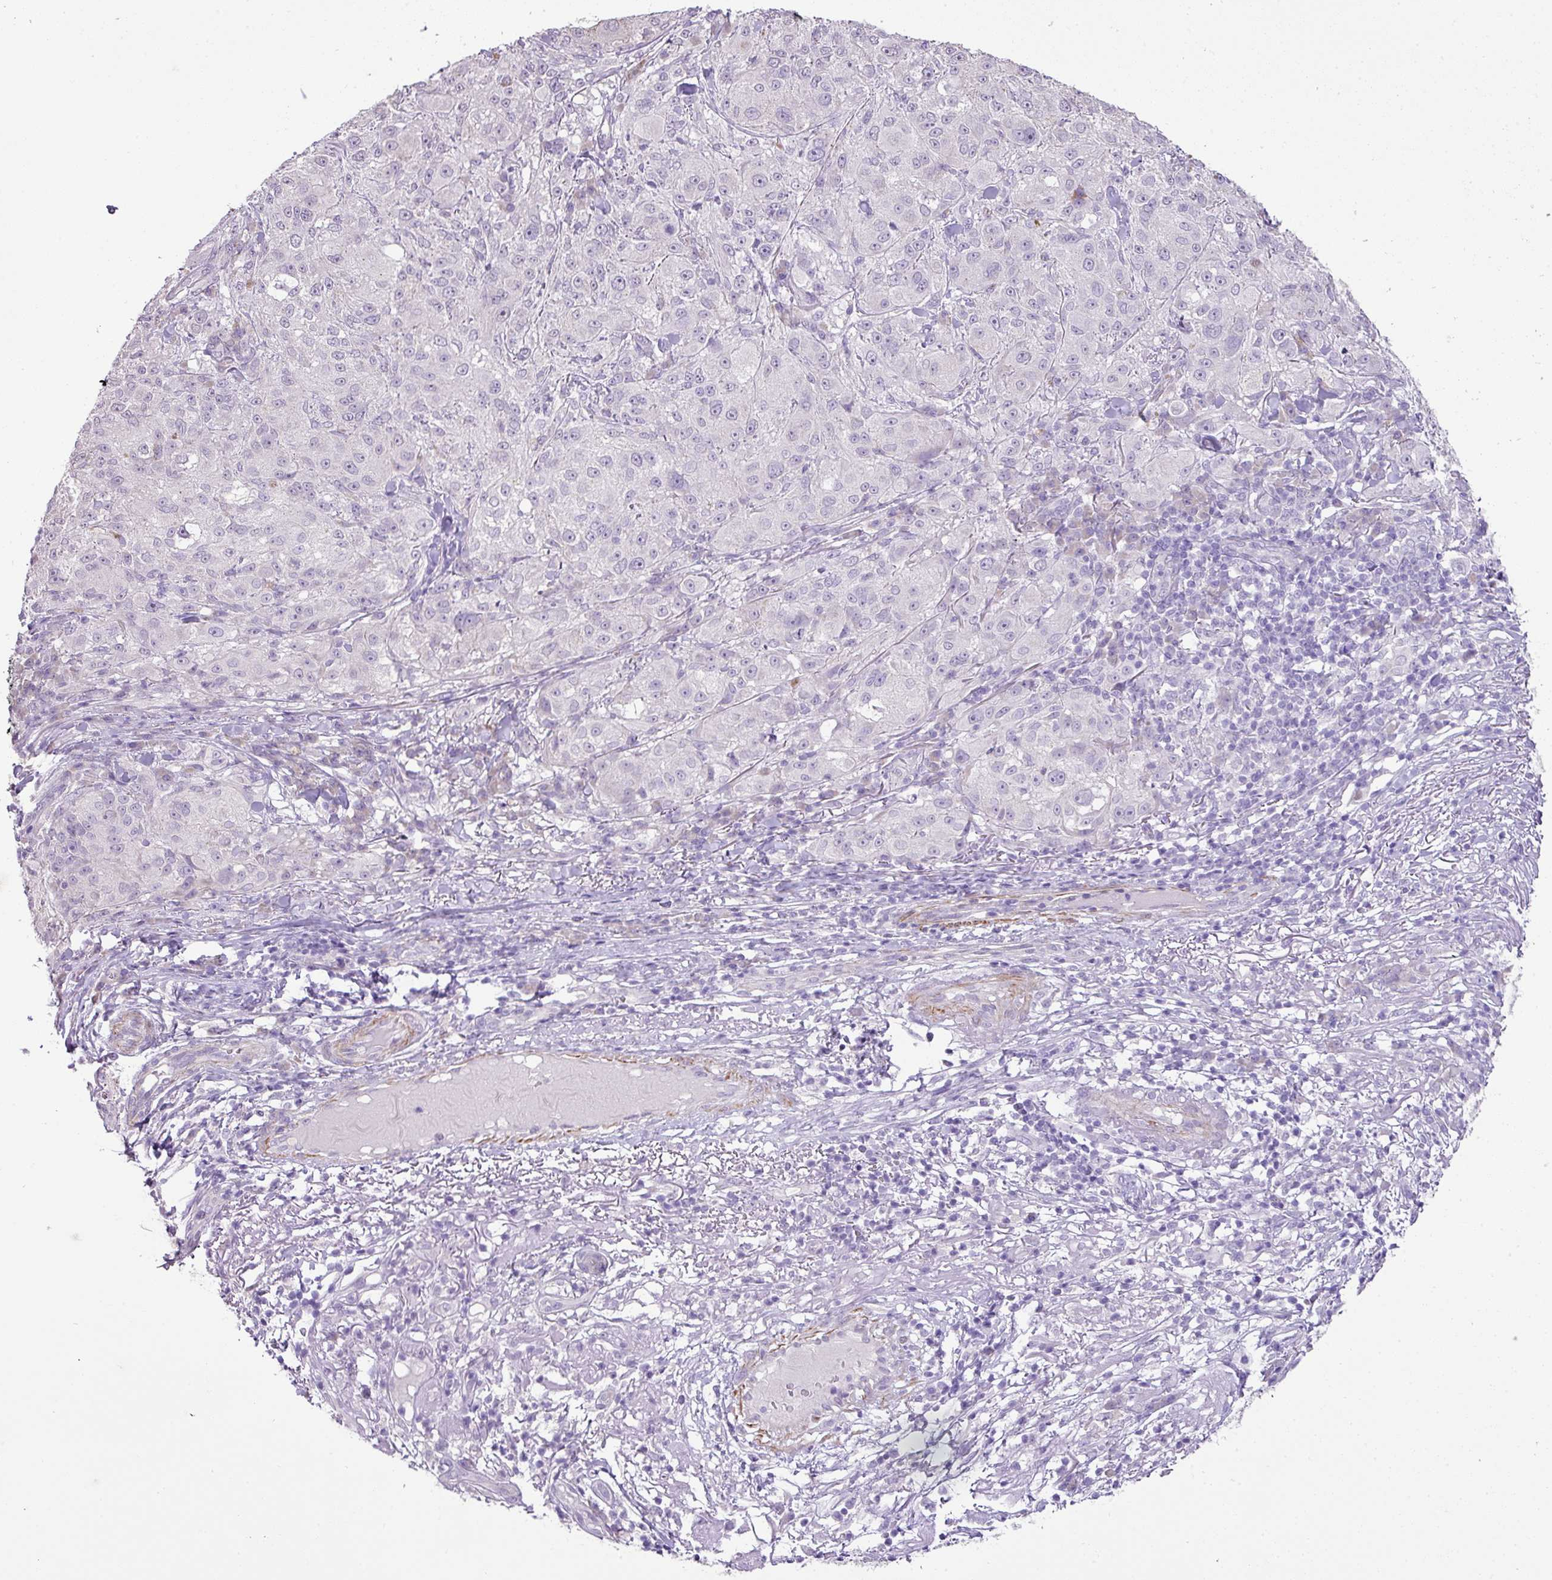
{"staining": {"intensity": "negative", "quantity": "none", "location": "none"}, "tissue": "melanoma", "cell_type": "Tumor cells", "image_type": "cancer", "snomed": [{"axis": "morphology", "description": "Necrosis, NOS"}, {"axis": "morphology", "description": "Malignant melanoma, NOS"}, {"axis": "topography", "description": "Skin"}], "caption": "Histopathology image shows no protein positivity in tumor cells of malignant melanoma tissue.", "gene": "DIP2A", "patient": {"sex": "female", "age": 87}}